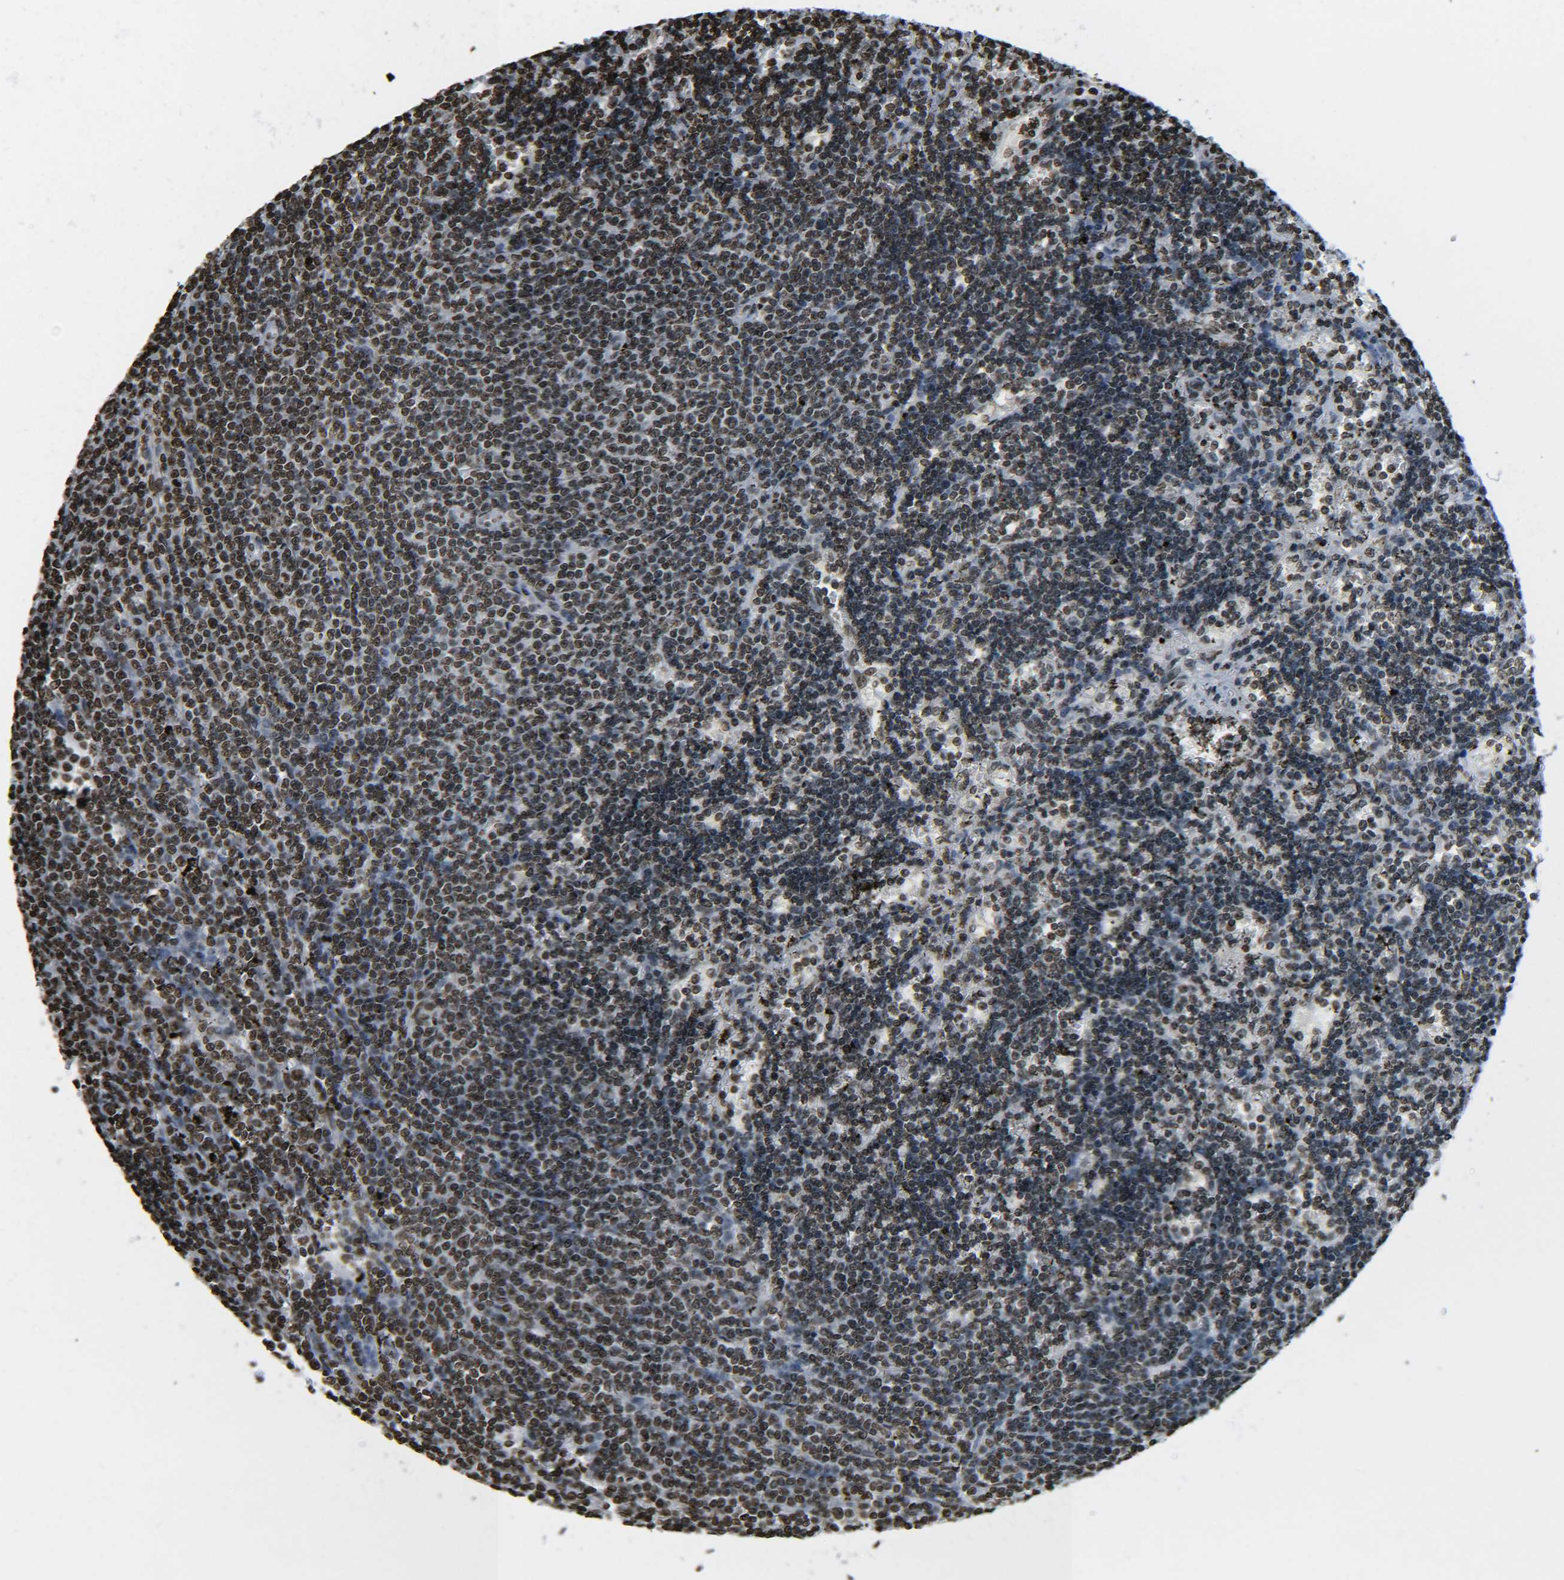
{"staining": {"intensity": "moderate", "quantity": ">75%", "location": "nuclear"}, "tissue": "lymphoma", "cell_type": "Tumor cells", "image_type": "cancer", "snomed": [{"axis": "morphology", "description": "Malignant lymphoma, non-Hodgkin's type, Low grade"}, {"axis": "topography", "description": "Spleen"}], "caption": "Lymphoma was stained to show a protein in brown. There is medium levels of moderate nuclear positivity in approximately >75% of tumor cells.", "gene": "H4C16", "patient": {"sex": "male", "age": 60}}